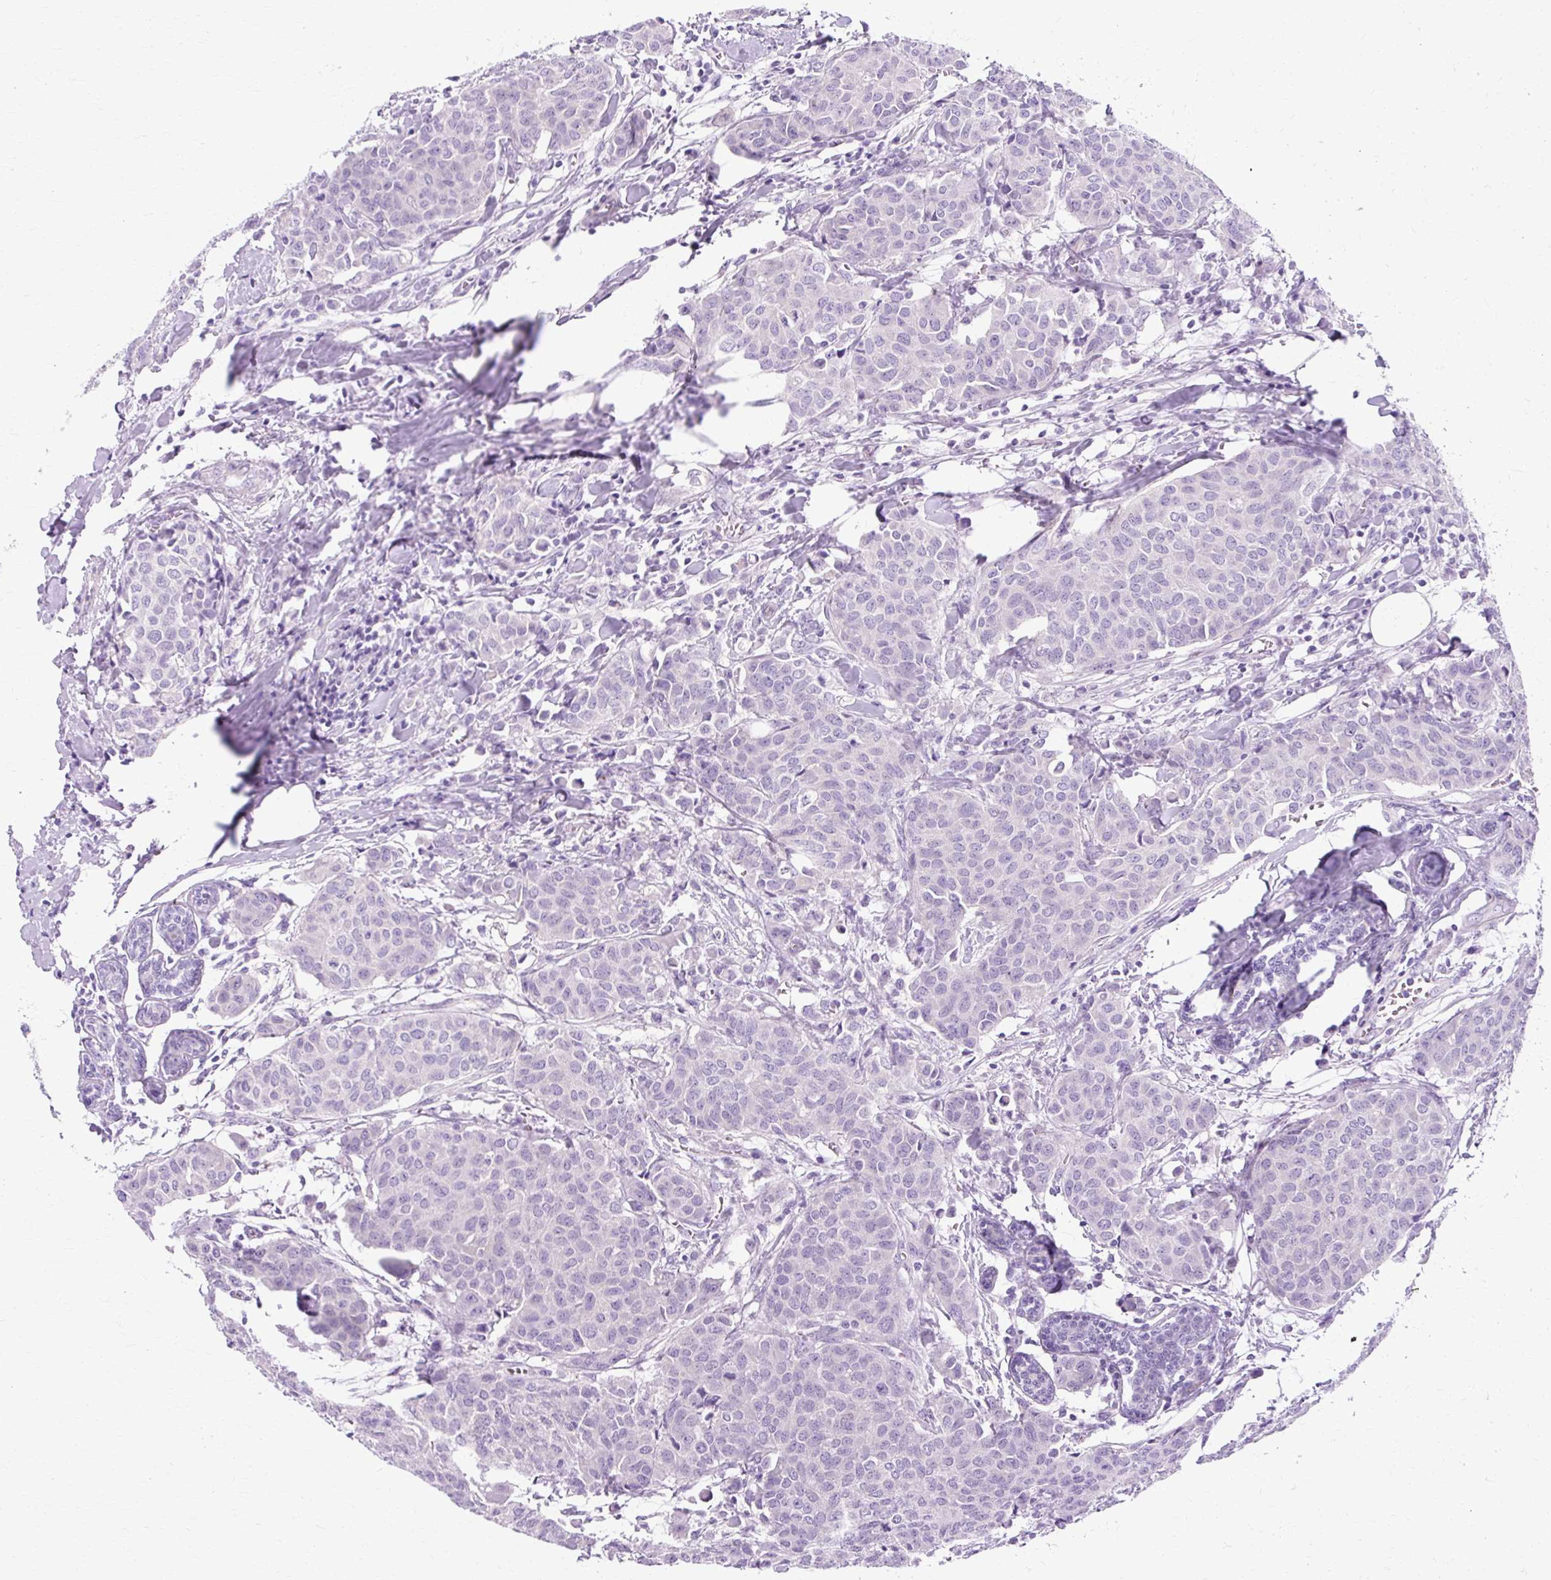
{"staining": {"intensity": "negative", "quantity": "none", "location": "none"}, "tissue": "breast cancer", "cell_type": "Tumor cells", "image_type": "cancer", "snomed": [{"axis": "morphology", "description": "Duct carcinoma"}, {"axis": "topography", "description": "Breast"}], "caption": "Immunohistochemistry (IHC) image of neoplastic tissue: human breast infiltrating ductal carcinoma stained with DAB (3,3'-diaminobenzidine) reveals no significant protein positivity in tumor cells.", "gene": "TMEM89", "patient": {"sex": "female", "age": 47}}